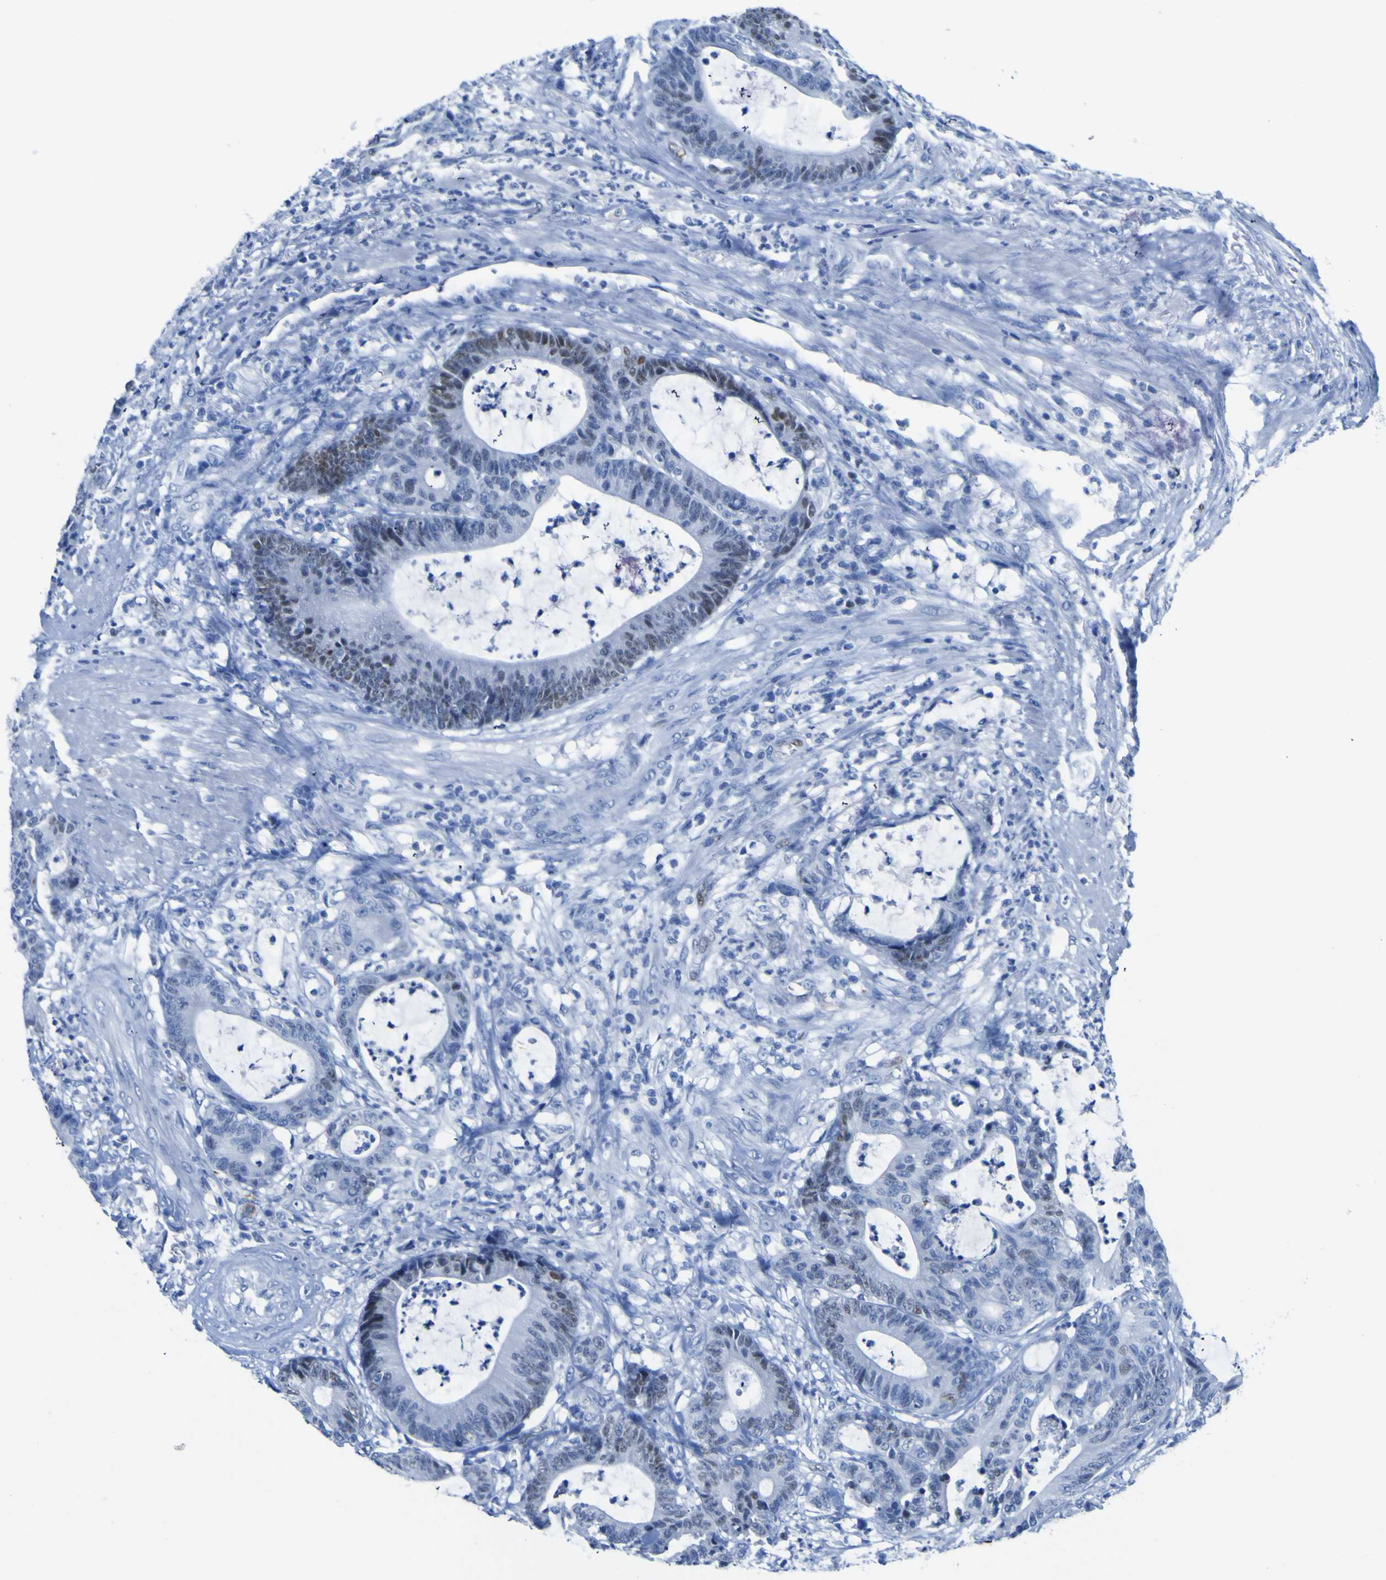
{"staining": {"intensity": "moderate", "quantity": "<25%", "location": "nuclear"}, "tissue": "colorectal cancer", "cell_type": "Tumor cells", "image_type": "cancer", "snomed": [{"axis": "morphology", "description": "Adenocarcinoma, NOS"}, {"axis": "topography", "description": "Colon"}], "caption": "Human colorectal cancer (adenocarcinoma) stained with a brown dye shows moderate nuclear positive expression in about <25% of tumor cells.", "gene": "DACH1", "patient": {"sex": "female", "age": 84}}